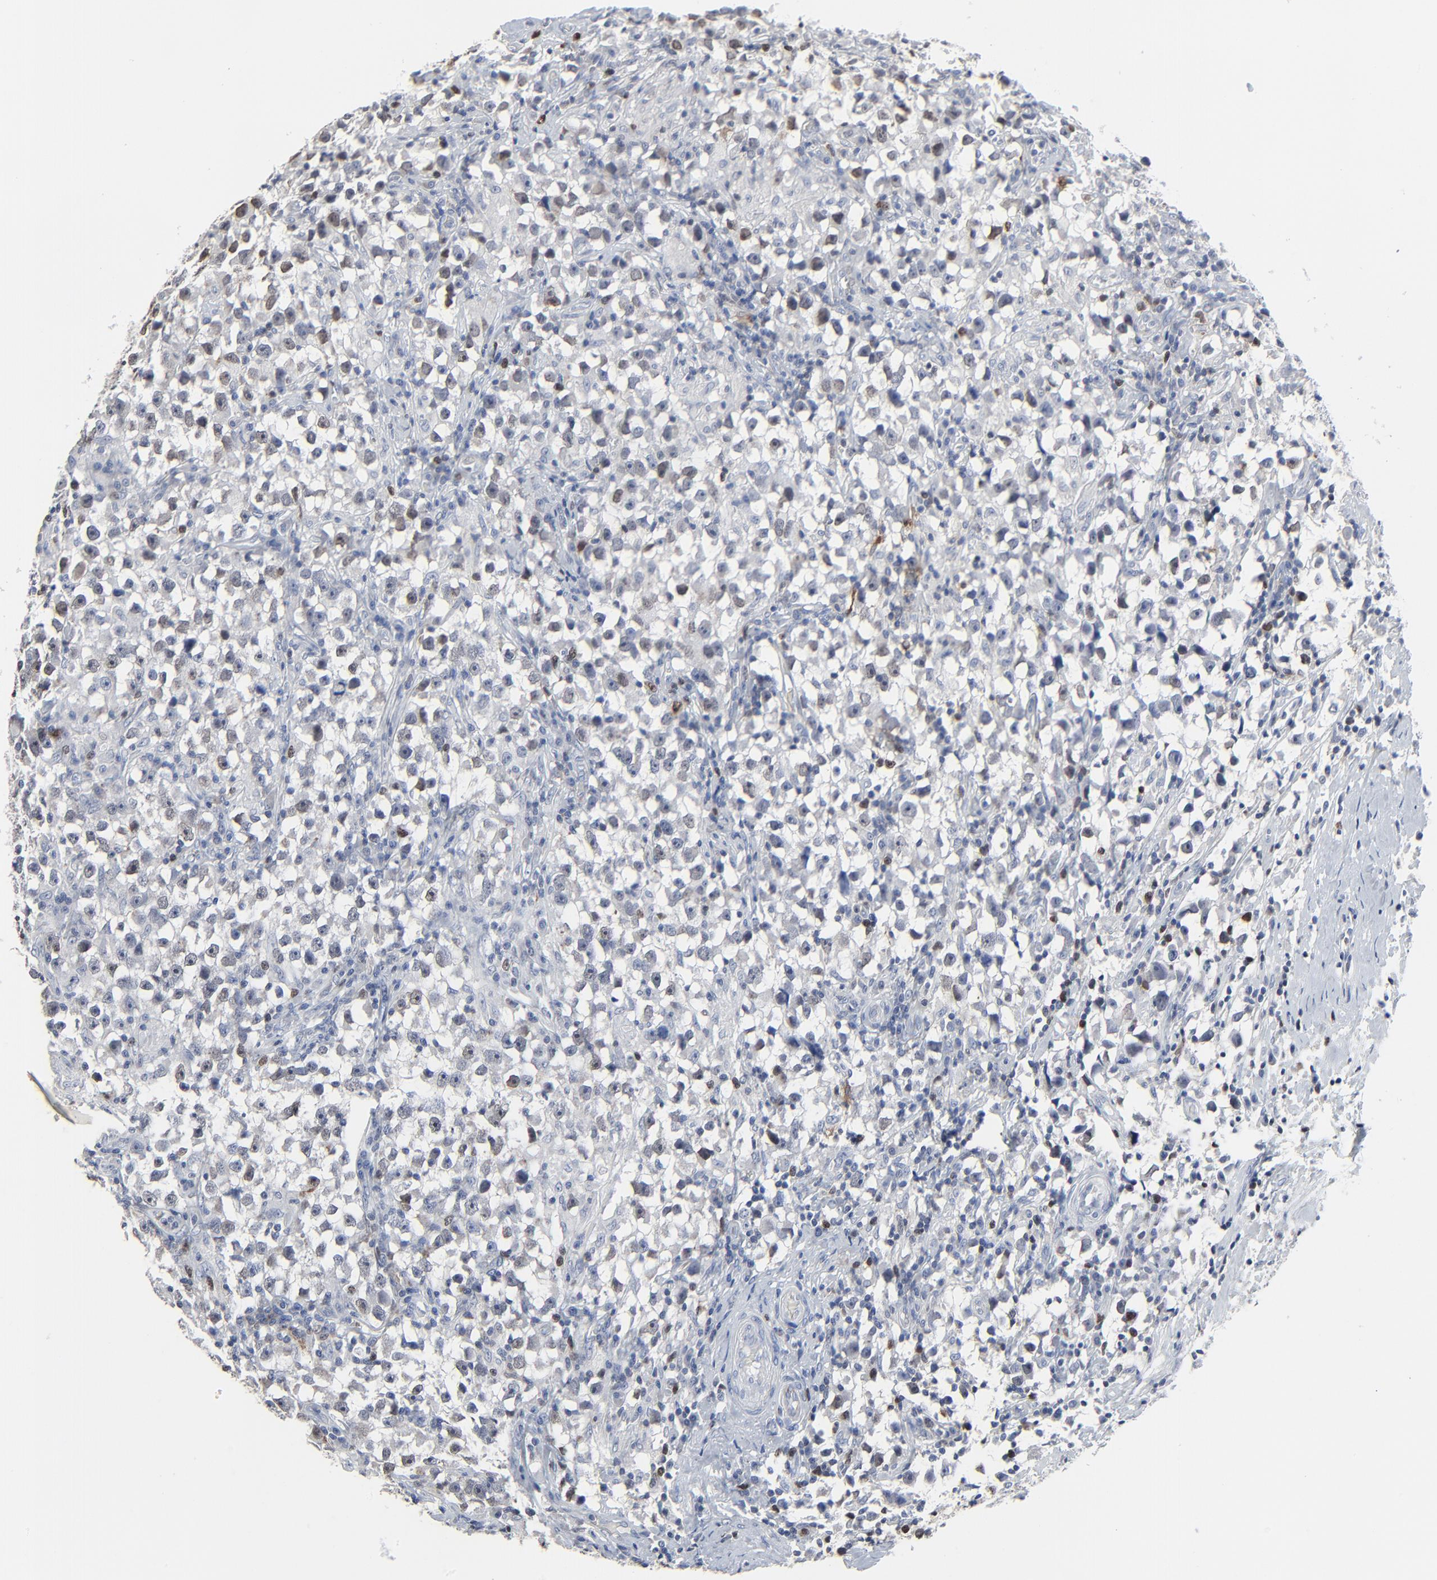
{"staining": {"intensity": "weak", "quantity": "25%-75%", "location": "nuclear"}, "tissue": "testis cancer", "cell_type": "Tumor cells", "image_type": "cancer", "snomed": [{"axis": "morphology", "description": "Seminoma, NOS"}, {"axis": "topography", "description": "Testis"}], "caption": "Testis cancer tissue displays weak nuclear staining in approximately 25%-75% of tumor cells, visualized by immunohistochemistry.", "gene": "BIRC3", "patient": {"sex": "male", "age": 33}}